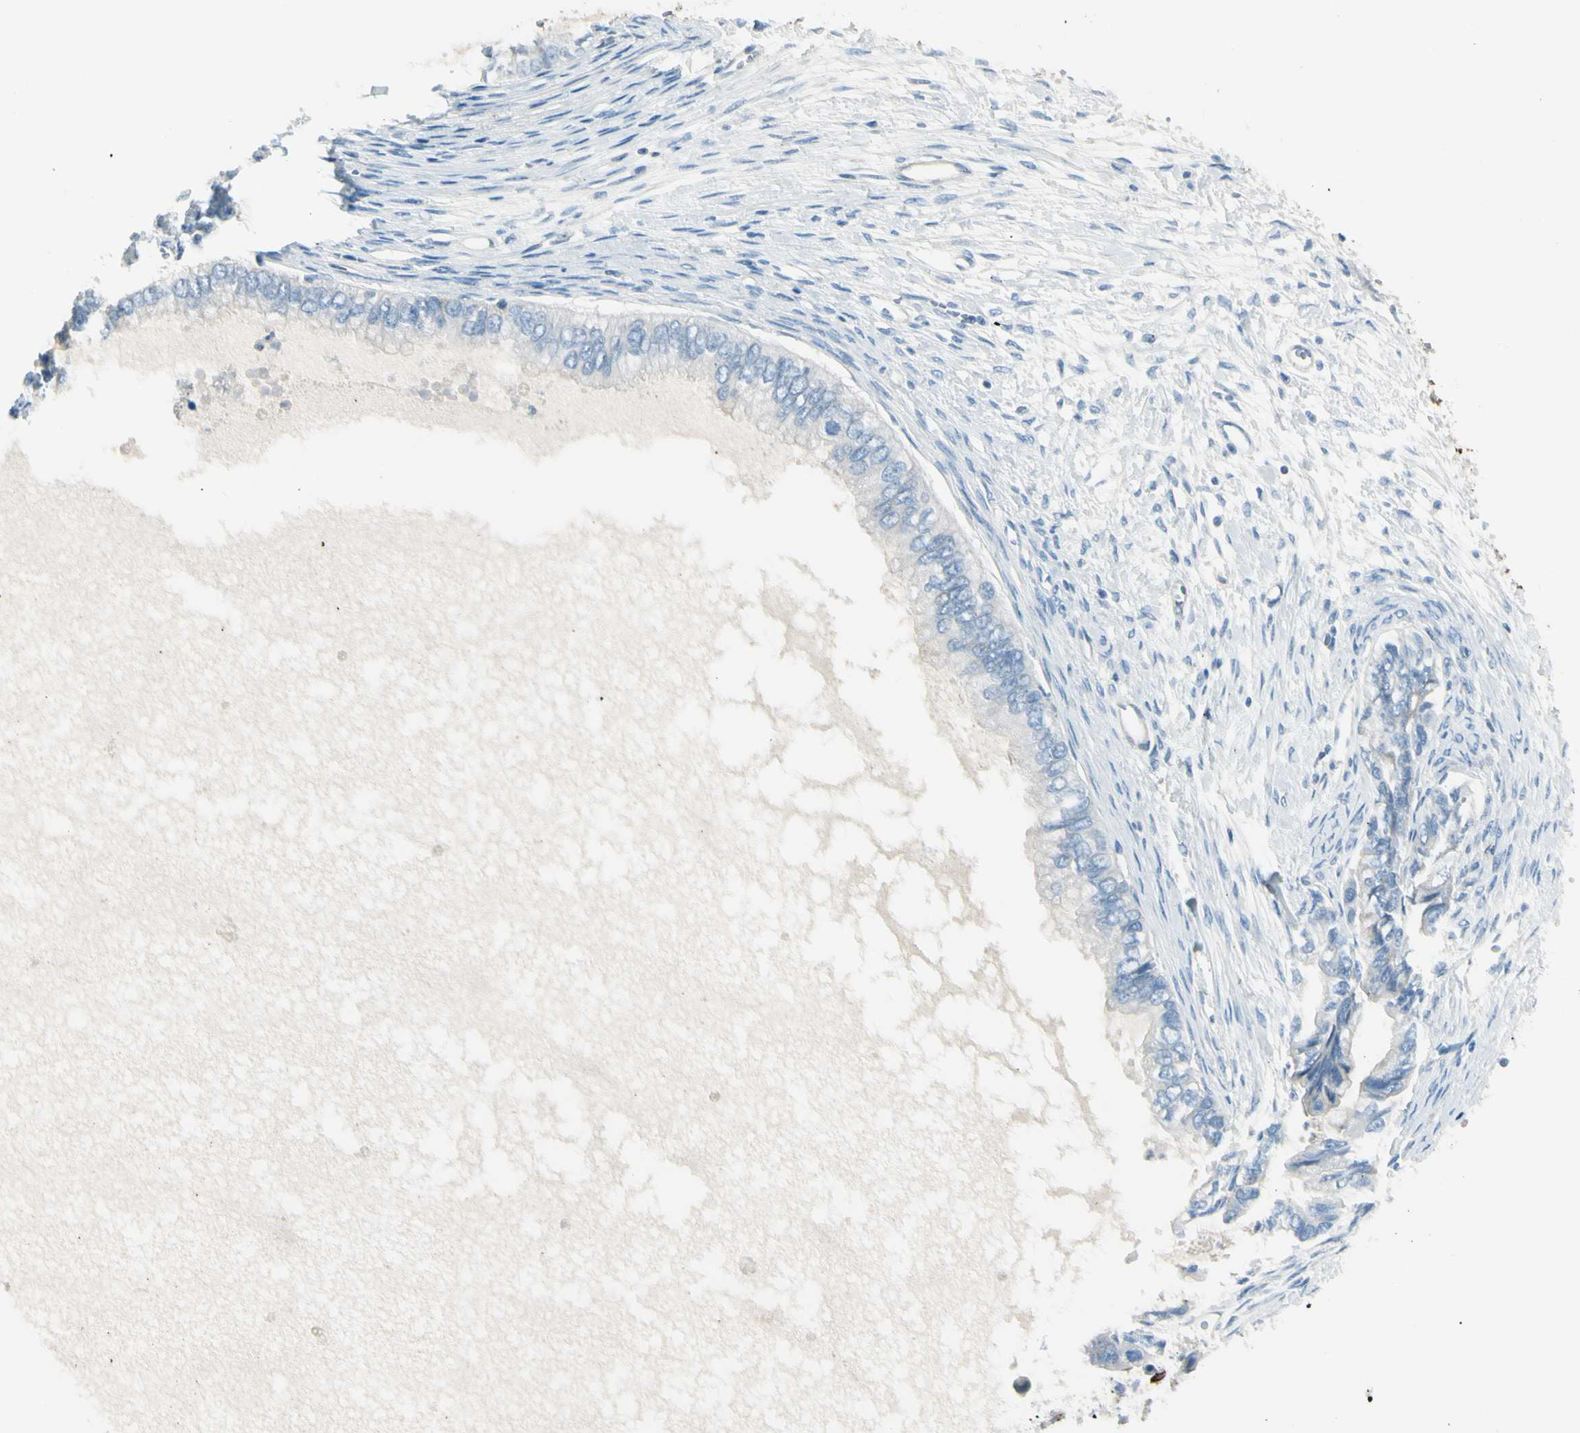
{"staining": {"intensity": "negative", "quantity": "none", "location": "none"}, "tissue": "ovarian cancer", "cell_type": "Tumor cells", "image_type": "cancer", "snomed": [{"axis": "morphology", "description": "Cystadenocarcinoma, mucinous, NOS"}, {"axis": "topography", "description": "Ovary"}], "caption": "Immunohistochemistry histopathology image of neoplastic tissue: mucinous cystadenocarcinoma (ovarian) stained with DAB (3,3'-diaminobenzidine) displays no significant protein staining in tumor cells.", "gene": "DLG4", "patient": {"sex": "female", "age": 80}}